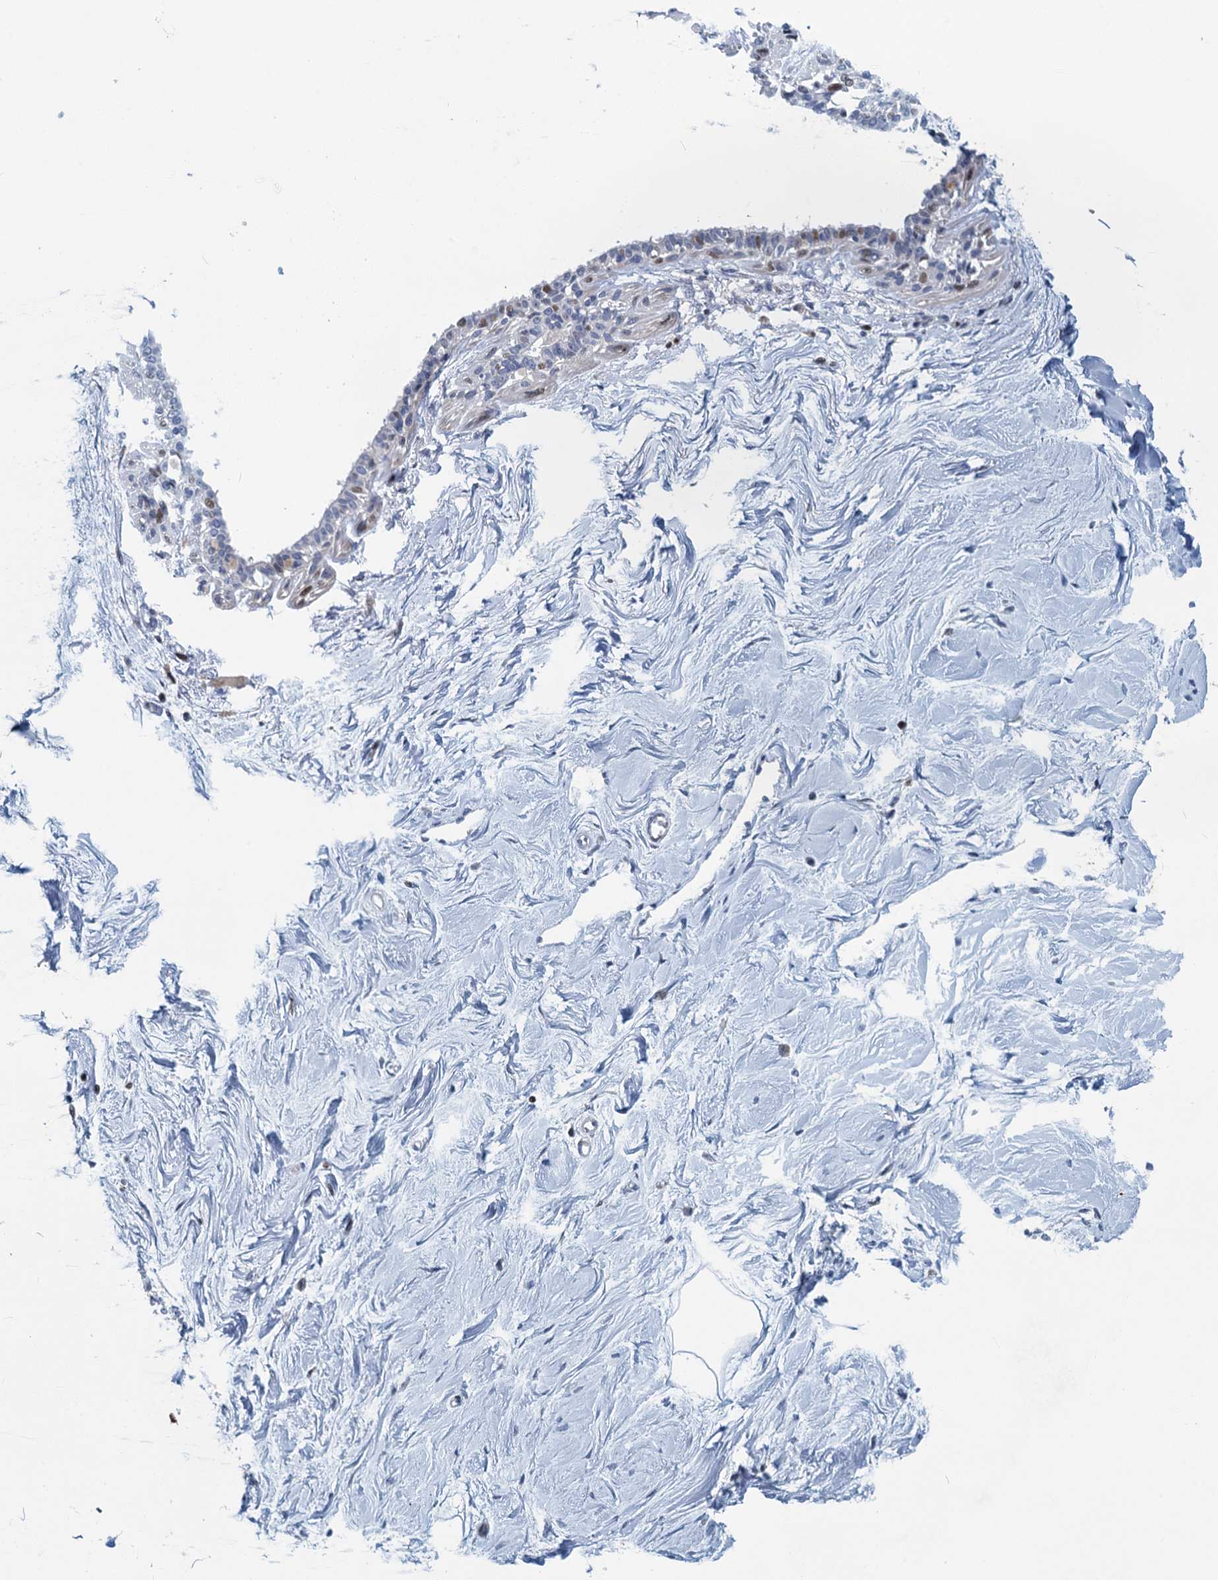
{"staining": {"intensity": "negative", "quantity": "none", "location": "none"}, "tissue": "breast", "cell_type": "Adipocytes", "image_type": "normal", "snomed": [{"axis": "morphology", "description": "Normal tissue, NOS"}, {"axis": "topography", "description": "Breast"}], "caption": "Immunohistochemistry (IHC) image of unremarkable breast stained for a protein (brown), which reveals no positivity in adipocytes. (Brightfield microscopy of DAB (3,3'-diaminobenzidine) immunohistochemistry (IHC) at high magnification).", "gene": "ANKRD13D", "patient": {"sex": "female", "age": 45}}